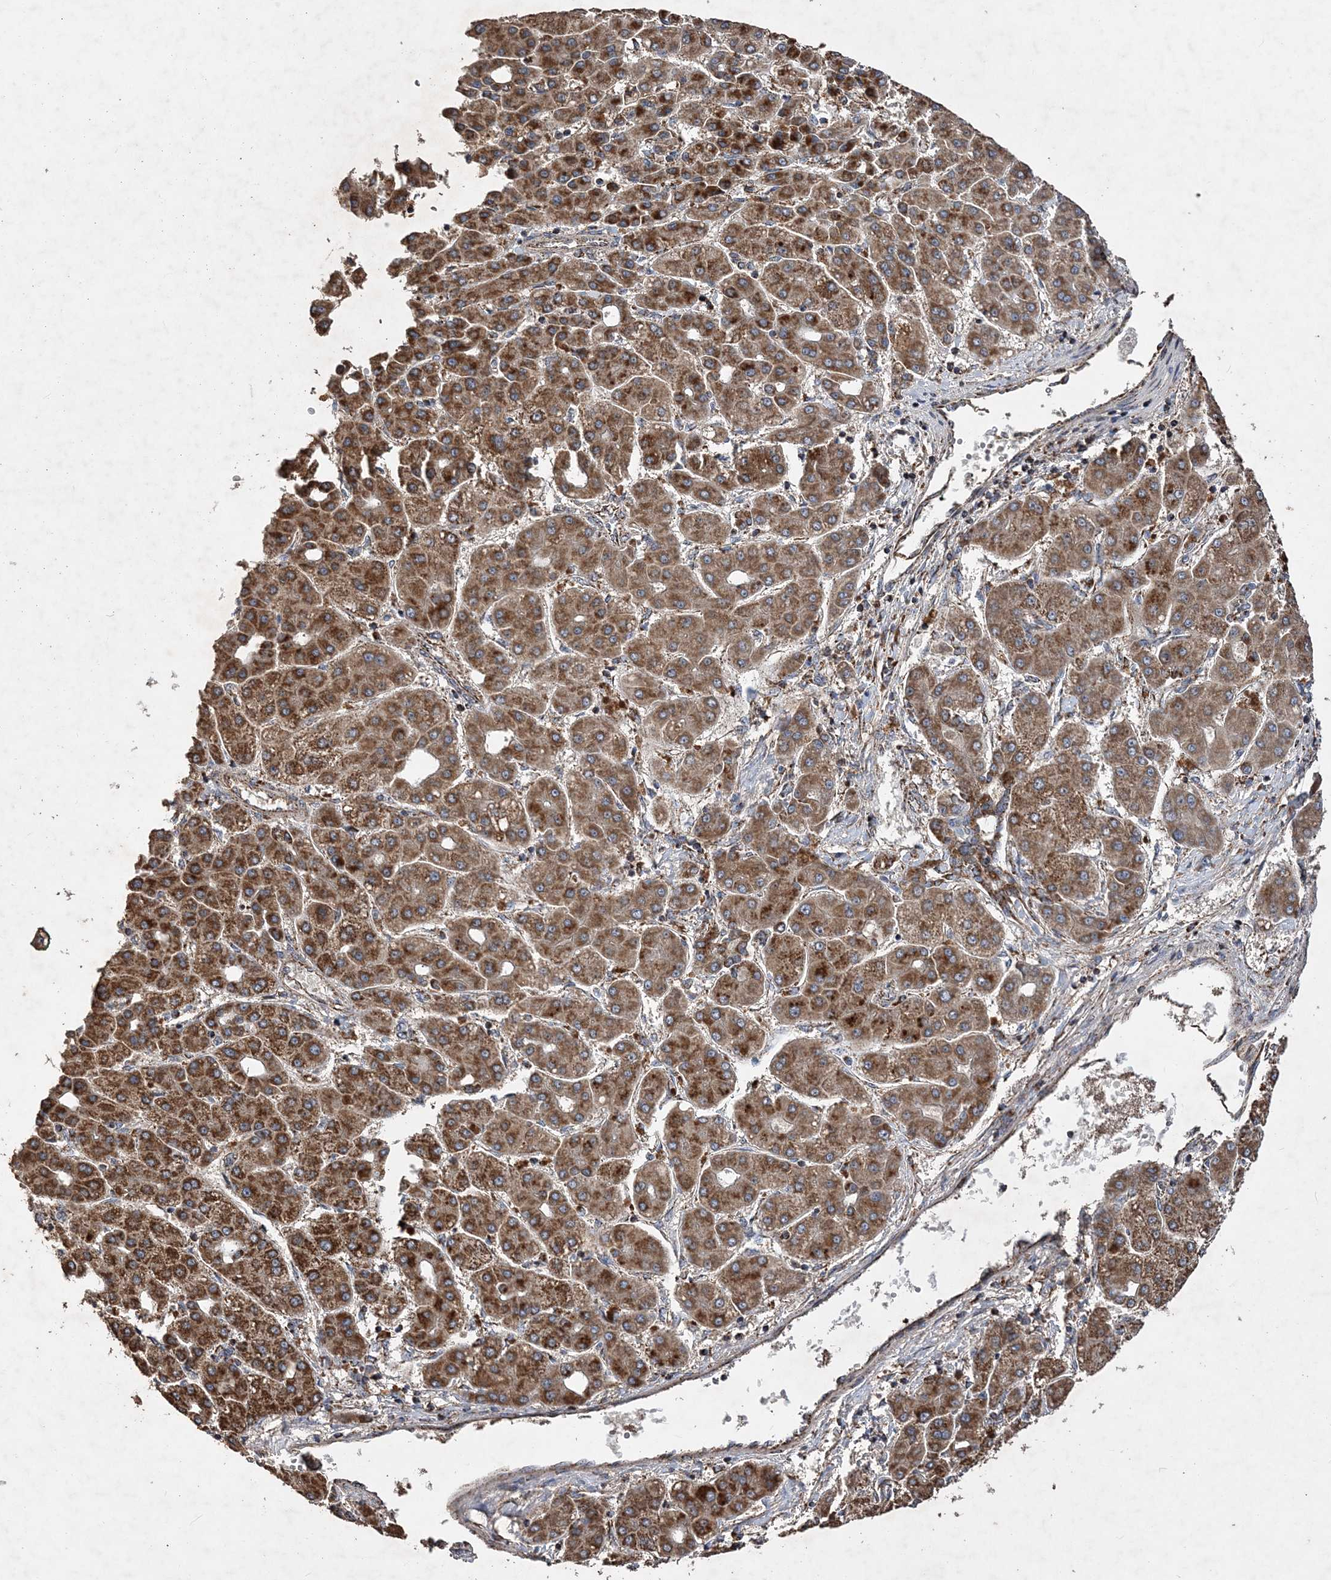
{"staining": {"intensity": "strong", "quantity": ">75%", "location": "cytoplasmic/membranous"}, "tissue": "liver cancer", "cell_type": "Tumor cells", "image_type": "cancer", "snomed": [{"axis": "morphology", "description": "Carcinoma, Hepatocellular, NOS"}, {"axis": "topography", "description": "Liver"}], "caption": "Human liver cancer (hepatocellular carcinoma) stained for a protein (brown) demonstrates strong cytoplasmic/membranous positive staining in approximately >75% of tumor cells.", "gene": "POC5", "patient": {"sex": "male", "age": 65}}